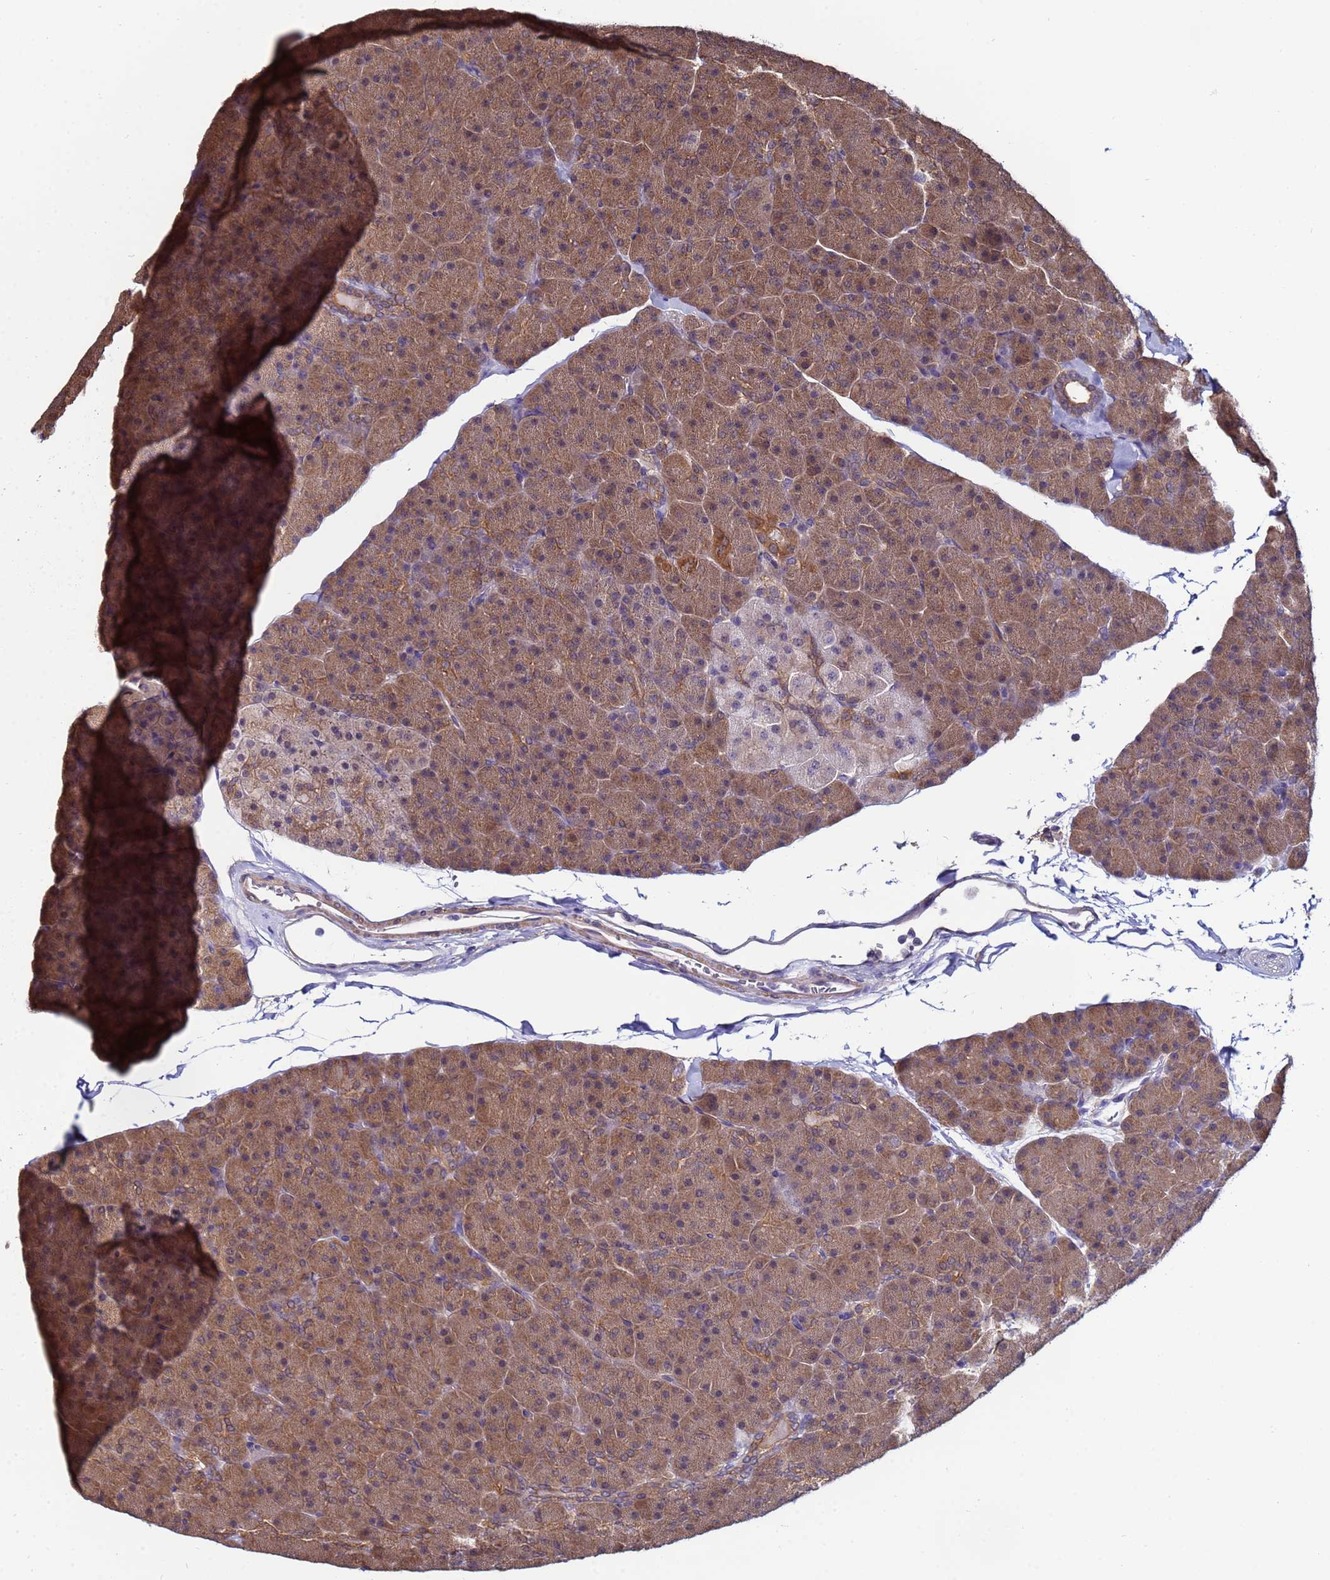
{"staining": {"intensity": "moderate", "quantity": ">75%", "location": "cytoplasmic/membranous"}, "tissue": "pancreas", "cell_type": "Exocrine glandular cells", "image_type": "normal", "snomed": [{"axis": "morphology", "description": "Normal tissue, NOS"}, {"axis": "topography", "description": "Pancreas"}], "caption": "The micrograph reveals staining of unremarkable pancreas, revealing moderate cytoplasmic/membranous protein staining (brown color) within exocrine glandular cells. The protein is stained brown, and the nuclei are stained in blue (DAB IHC with brightfield microscopy, high magnification).", "gene": "NAXE", "patient": {"sex": "male", "age": 36}}